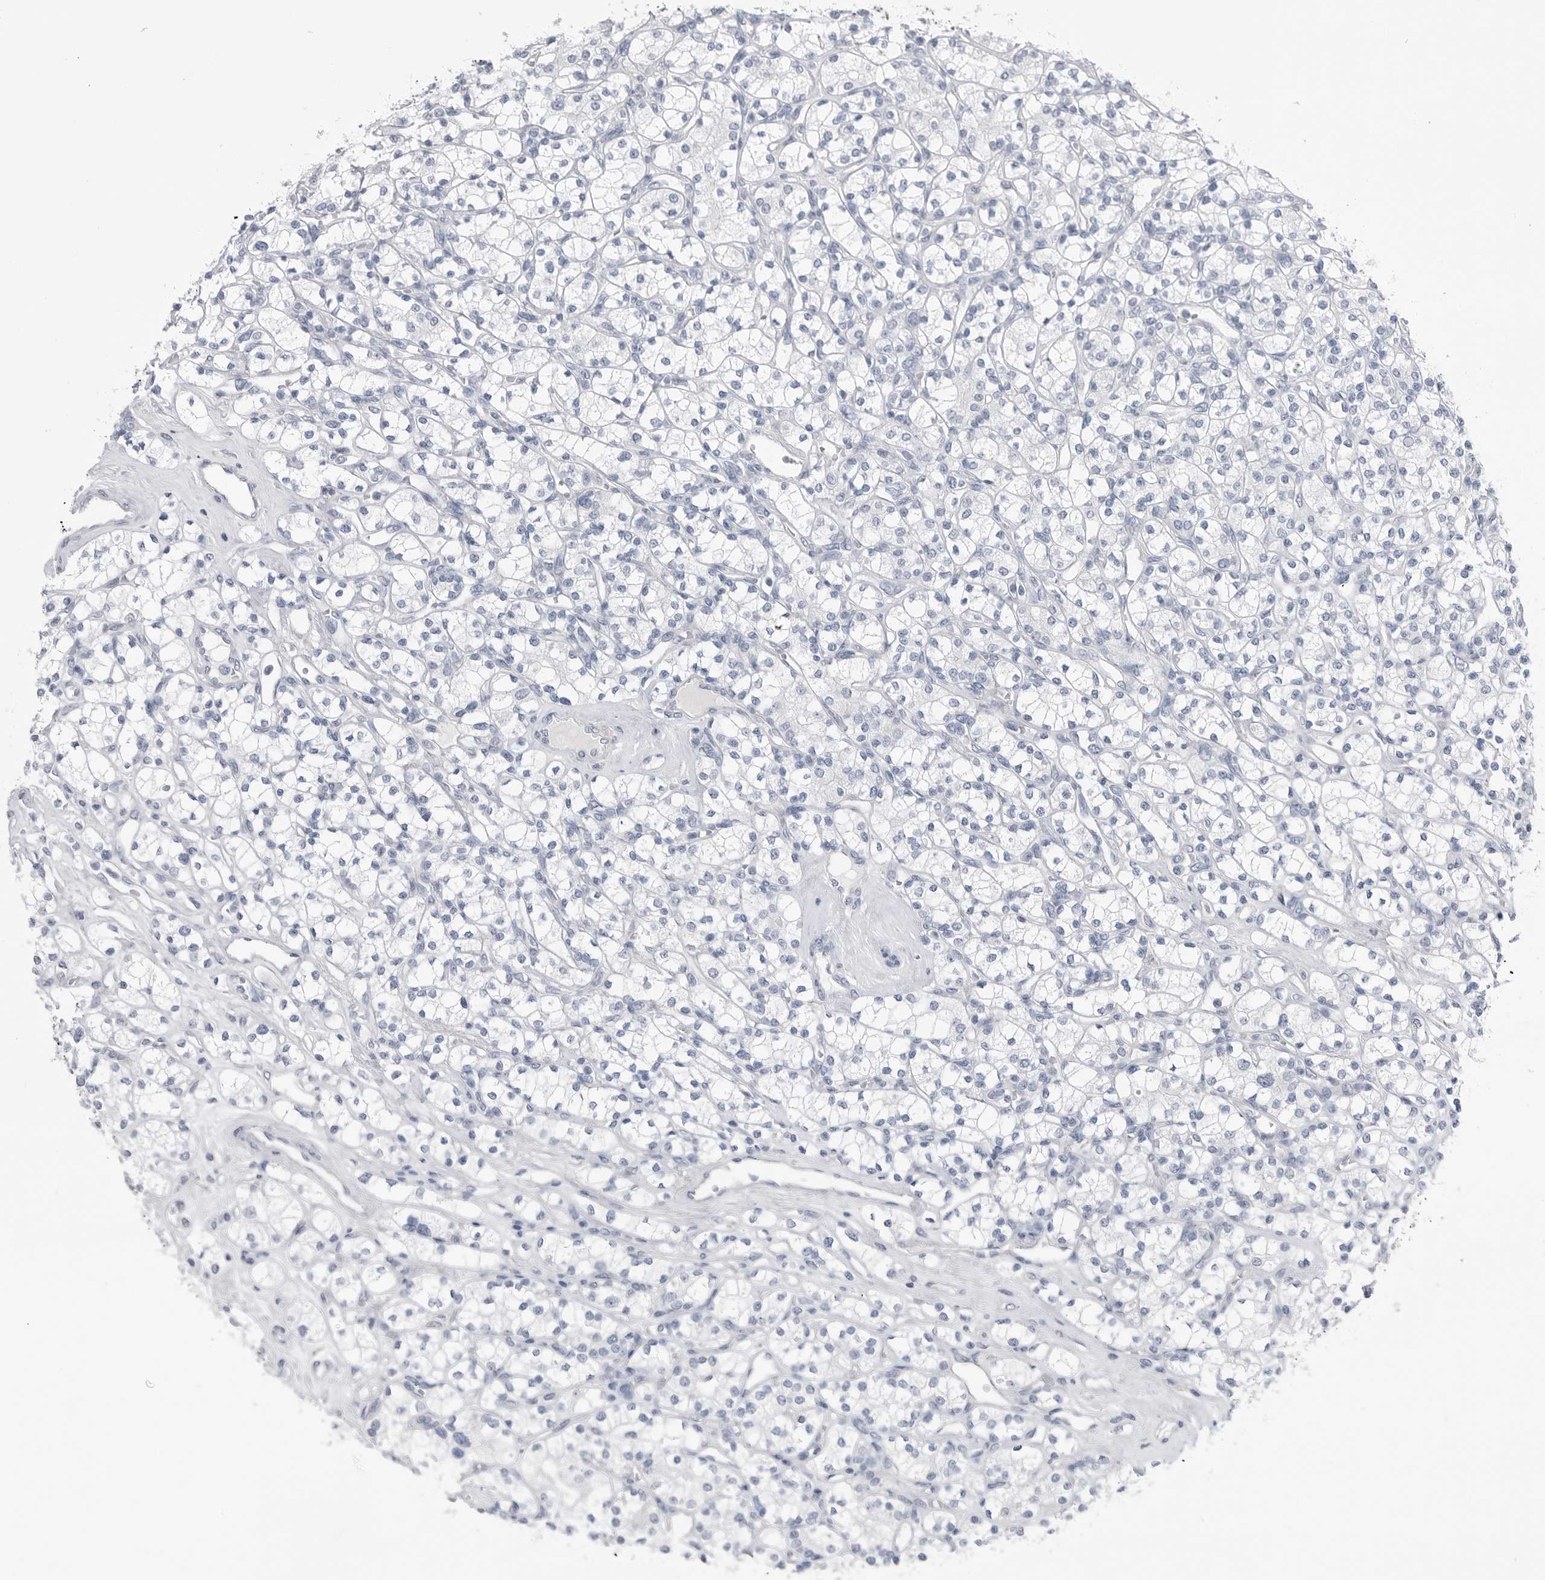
{"staining": {"intensity": "negative", "quantity": "none", "location": "none"}, "tissue": "renal cancer", "cell_type": "Tumor cells", "image_type": "cancer", "snomed": [{"axis": "morphology", "description": "Adenocarcinoma, NOS"}, {"axis": "topography", "description": "Kidney"}], "caption": "Immunohistochemistry (IHC) image of human renal cancer stained for a protein (brown), which displays no expression in tumor cells.", "gene": "ABHD12", "patient": {"sex": "male", "age": 77}}